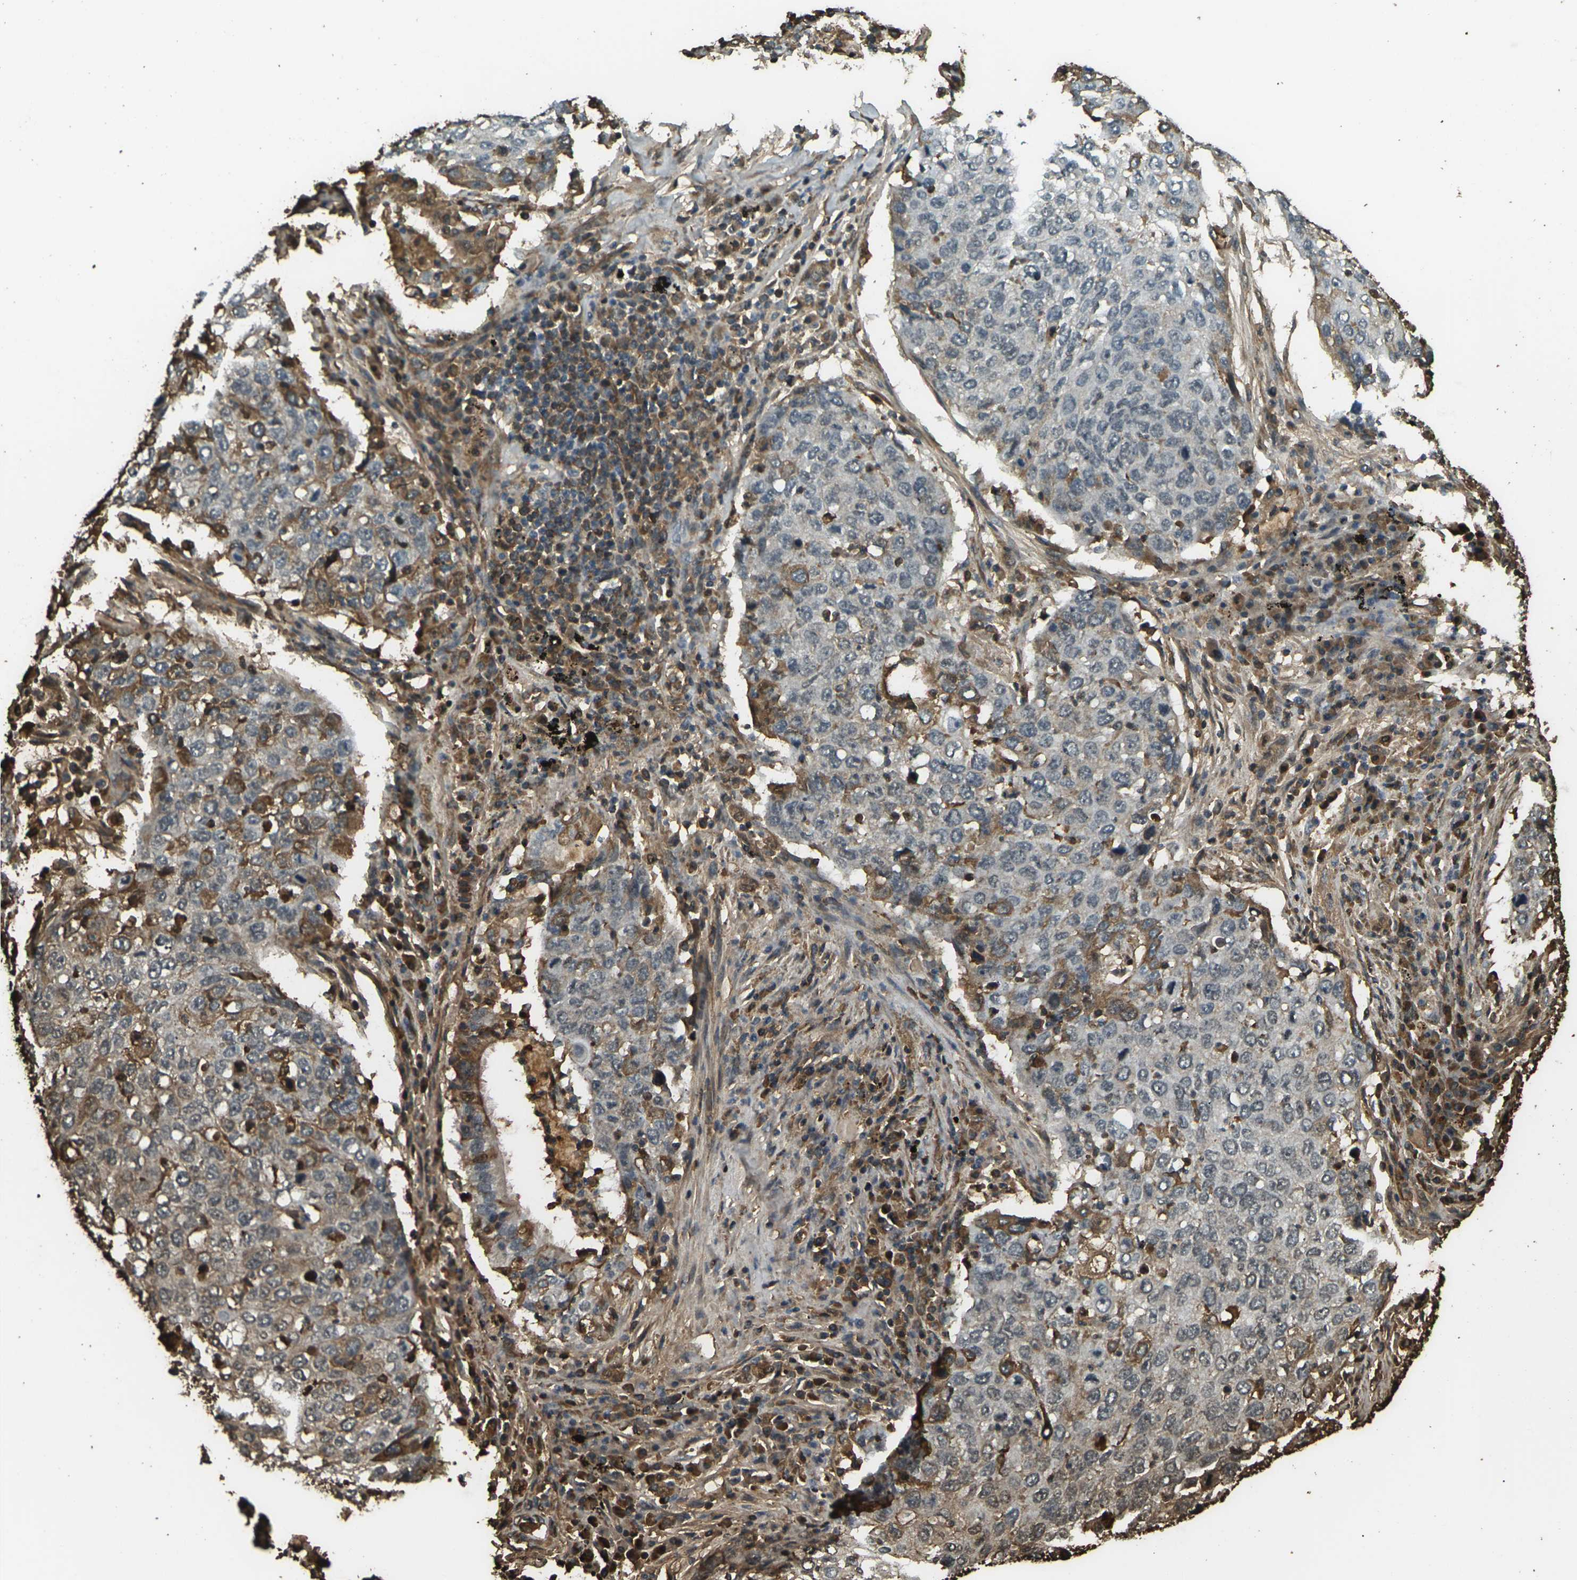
{"staining": {"intensity": "moderate", "quantity": "25%-75%", "location": "cytoplasmic/membranous"}, "tissue": "lung cancer", "cell_type": "Tumor cells", "image_type": "cancer", "snomed": [{"axis": "morphology", "description": "Squamous cell carcinoma, NOS"}, {"axis": "topography", "description": "Lung"}], "caption": "An IHC histopathology image of tumor tissue is shown. Protein staining in brown labels moderate cytoplasmic/membranous positivity in squamous cell carcinoma (lung) within tumor cells. The staining is performed using DAB brown chromogen to label protein expression. The nuclei are counter-stained blue using hematoxylin.", "gene": "CYP1B1", "patient": {"sex": "female", "age": 63}}